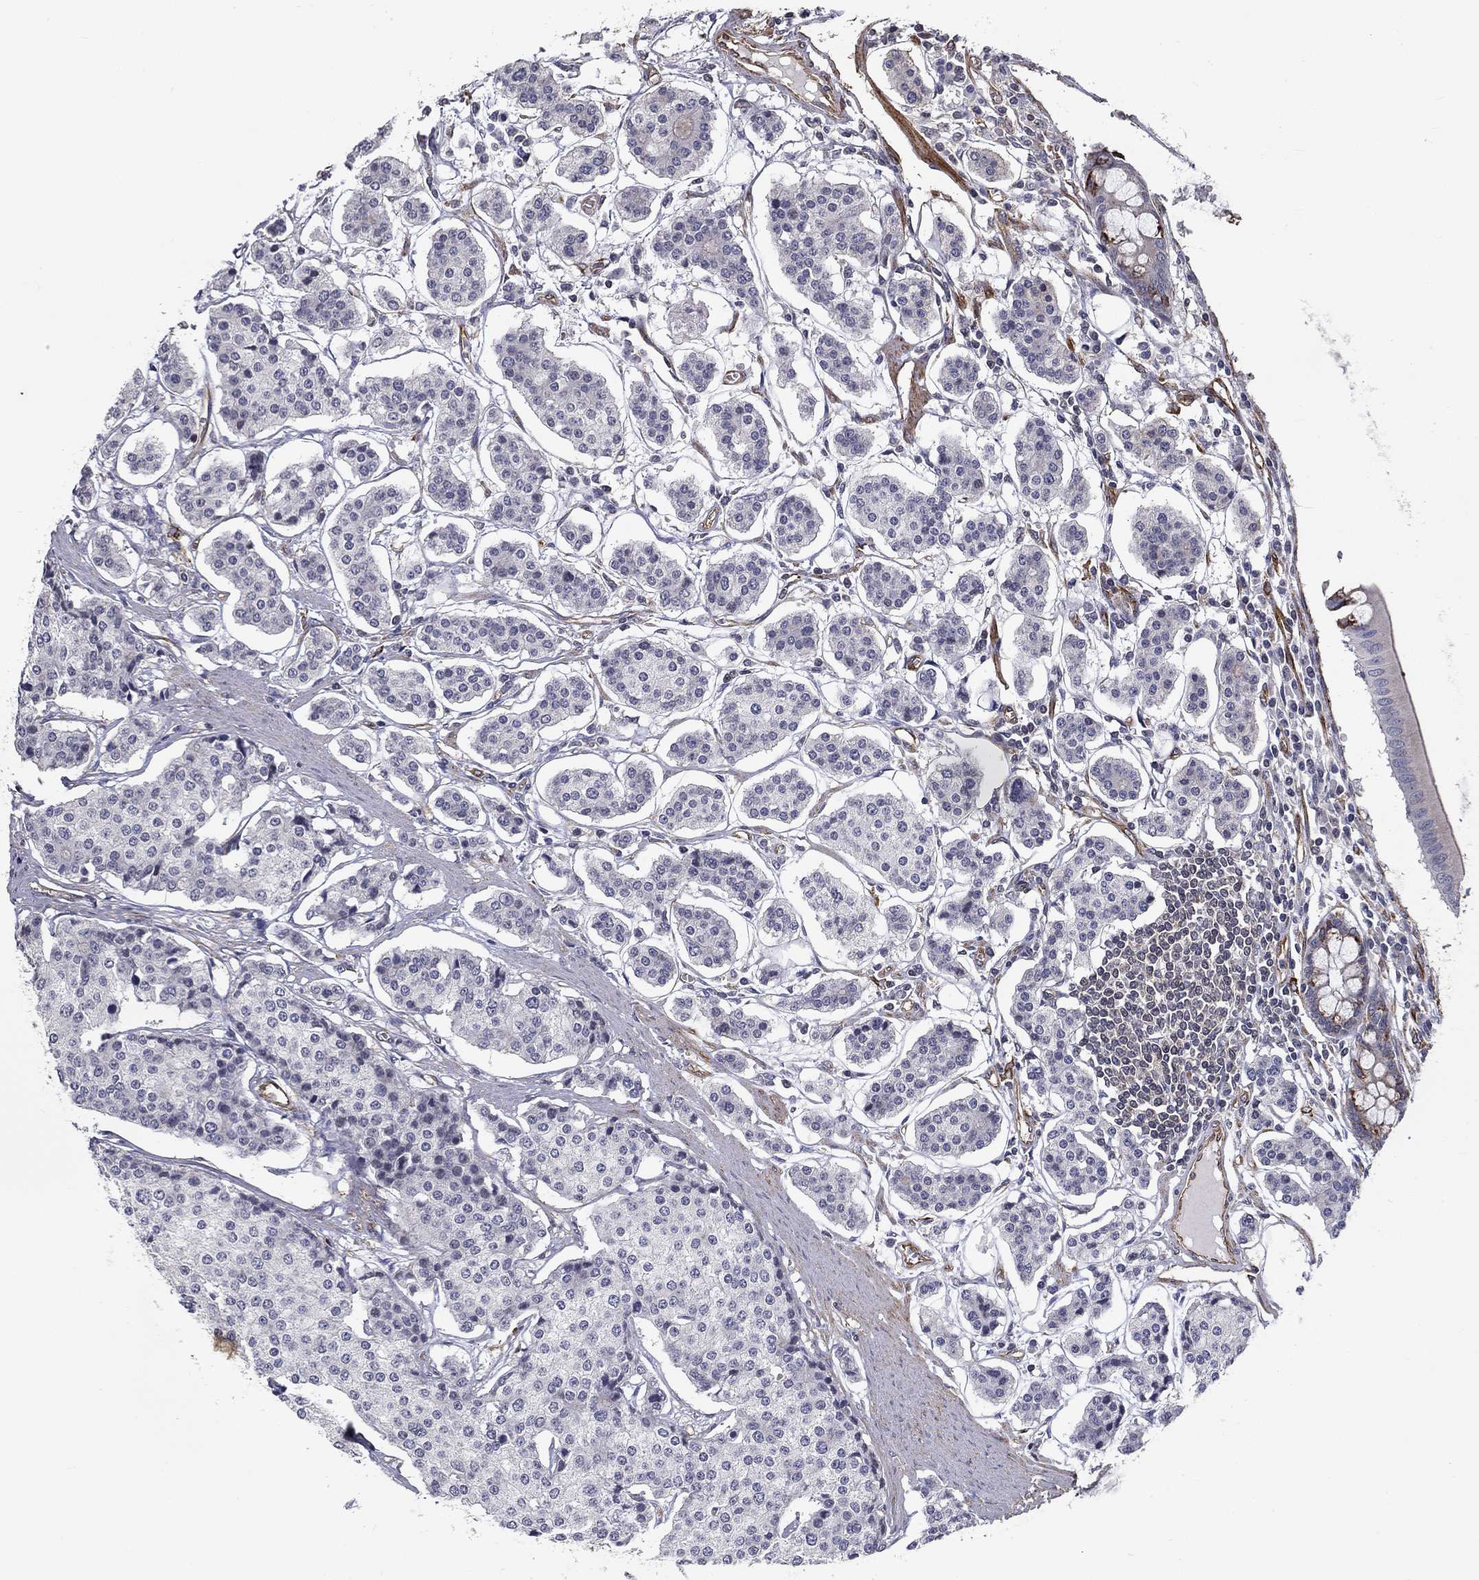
{"staining": {"intensity": "negative", "quantity": "none", "location": "none"}, "tissue": "carcinoid", "cell_type": "Tumor cells", "image_type": "cancer", "snomed": [{"axis": "morphology", "description": "Carcinoid, malignant, NOS"}, {"axis": "topography", "description": "Small intestine"}], "caption": "There is no significant expression in tumor cells of malignant carcinoid. (Brightfield microscopy of DAB immunohistochemistry at high magnification).", "gene": "SYNC", "patient": {"sex": "female", "age": 65}}